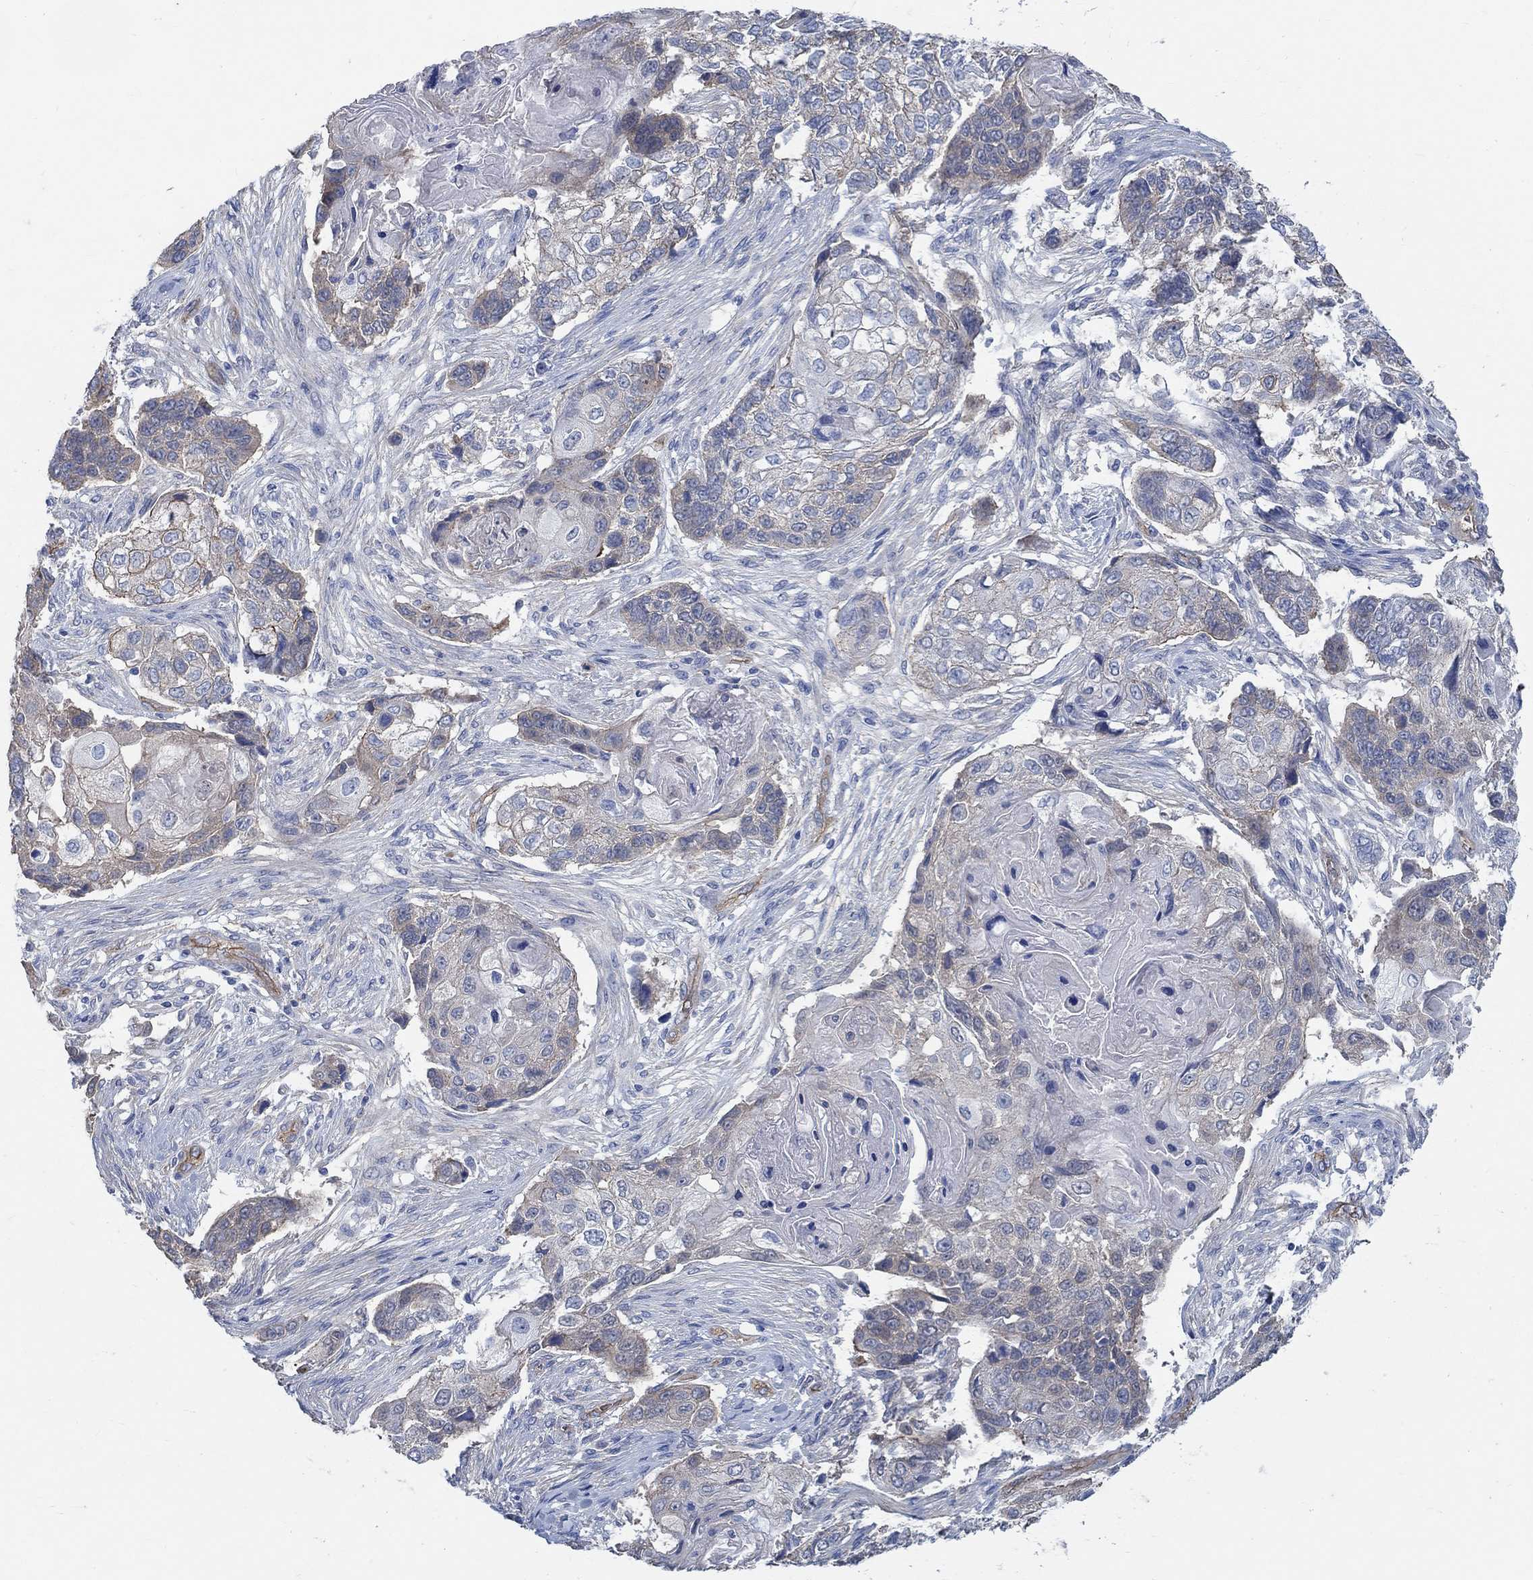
{"staining": {"intensity": "weak", "quantity": "<25%", "location": "cytoplasmic/membranous"}, "tissue": "lung cancer", "cell_type": "Tumor cells", "image_type": "cancer", "snomed": [{"axis": "morphology", "description": "Normal tissue, NOS"}, {"axis": "morphology", "description": "Squamous cell carcinoma, NOS"}, {"axis": "topography", "description": "Bronchus"}, {"axis": "topography", "description": "Lung"}], "caption": "This is an immunohistochemistry (IHC) photomicrograph of human squamous cell carcinoma (lung). There is no positivity in tumor cells.", "gene": "TMEM198", "patient": {"sex": "male", "age": 69}}